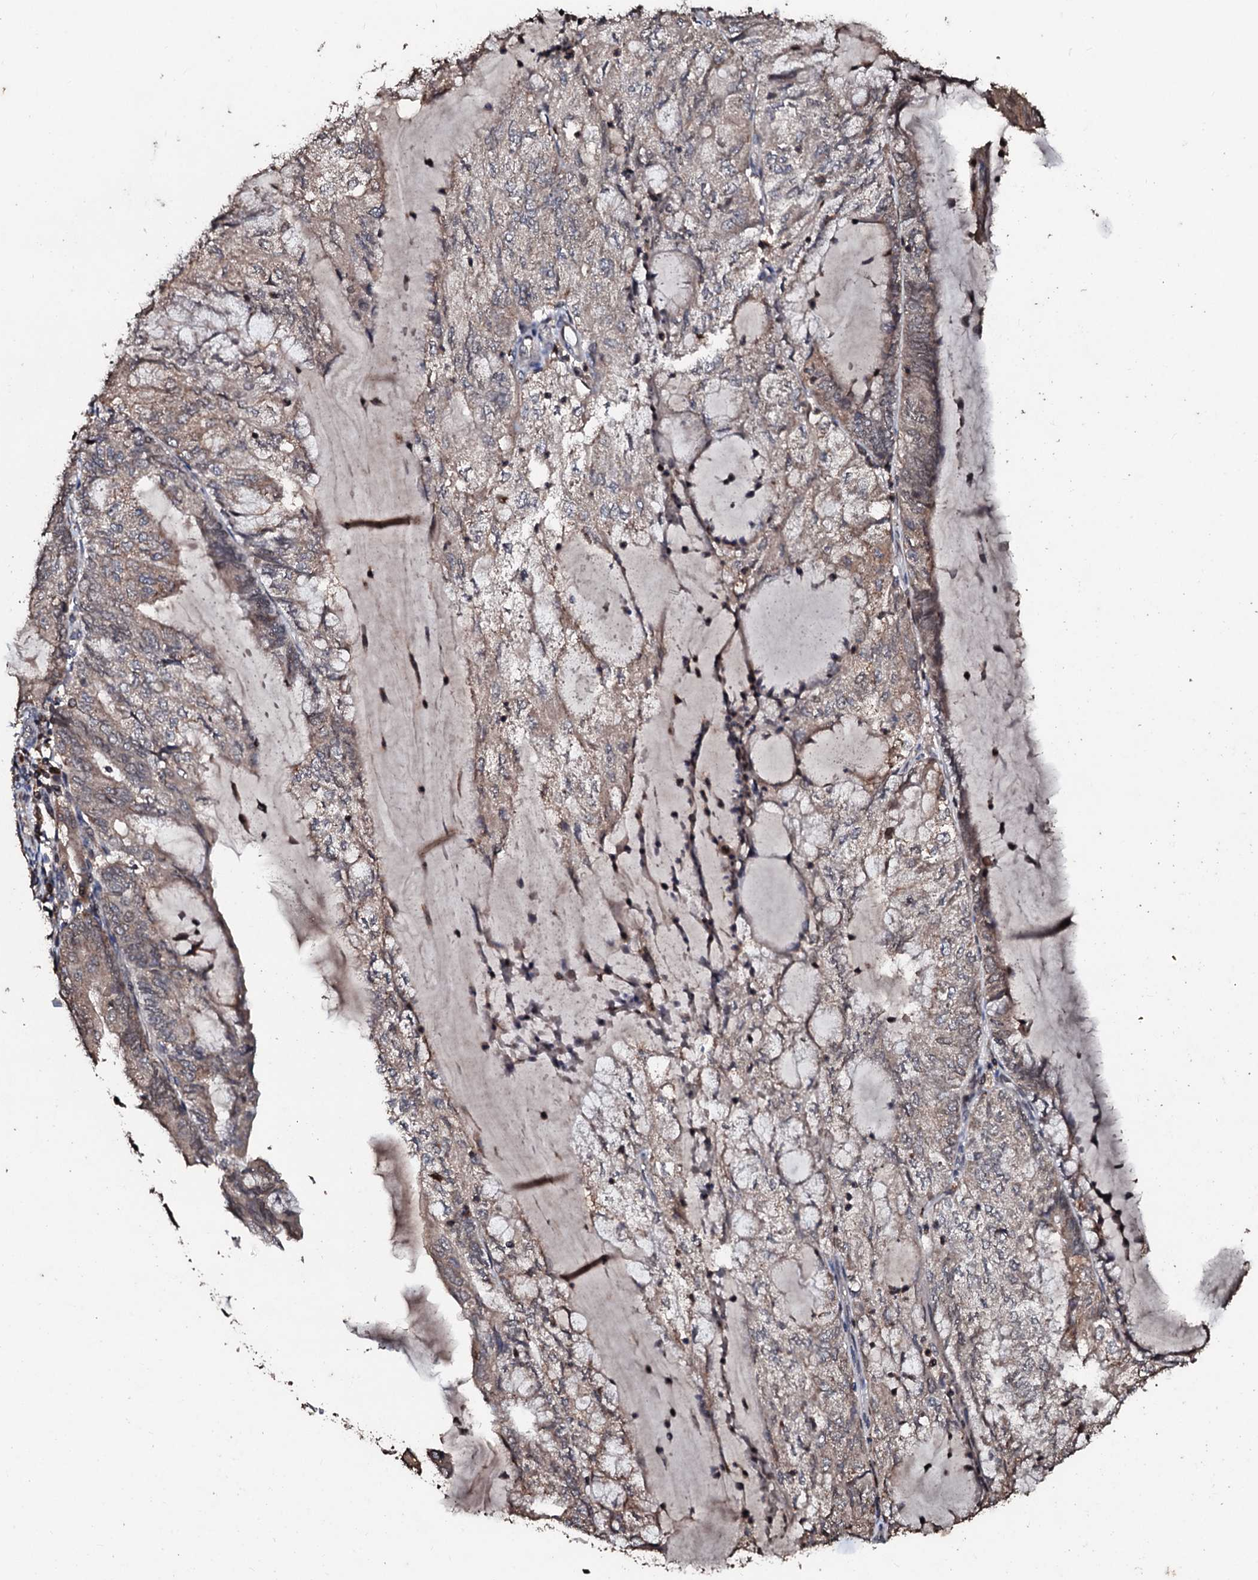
{"staining": {"intensity": "moderate", "quantity": "25%-75%", "location": "cytoplasmic/membranous"}, "tissue": "endometrial cancer", "cell_type": "Tumor cells", "image_type": "cancer", "snomed": [{"axis": "morphology", "description": "Adenocarcinoma, NOS"}, {"axis": "topography", "description": "Endometrium"}], "caption": "A medium amount of moderate cytoplasmic/membranous positivity is identified in approximately 25%-75% of tumor cells in endometrial cancer (adenocarcinoma) tissue.", "gene": "SDHAF2", "patient": {"sex": "female", "age": 81}}